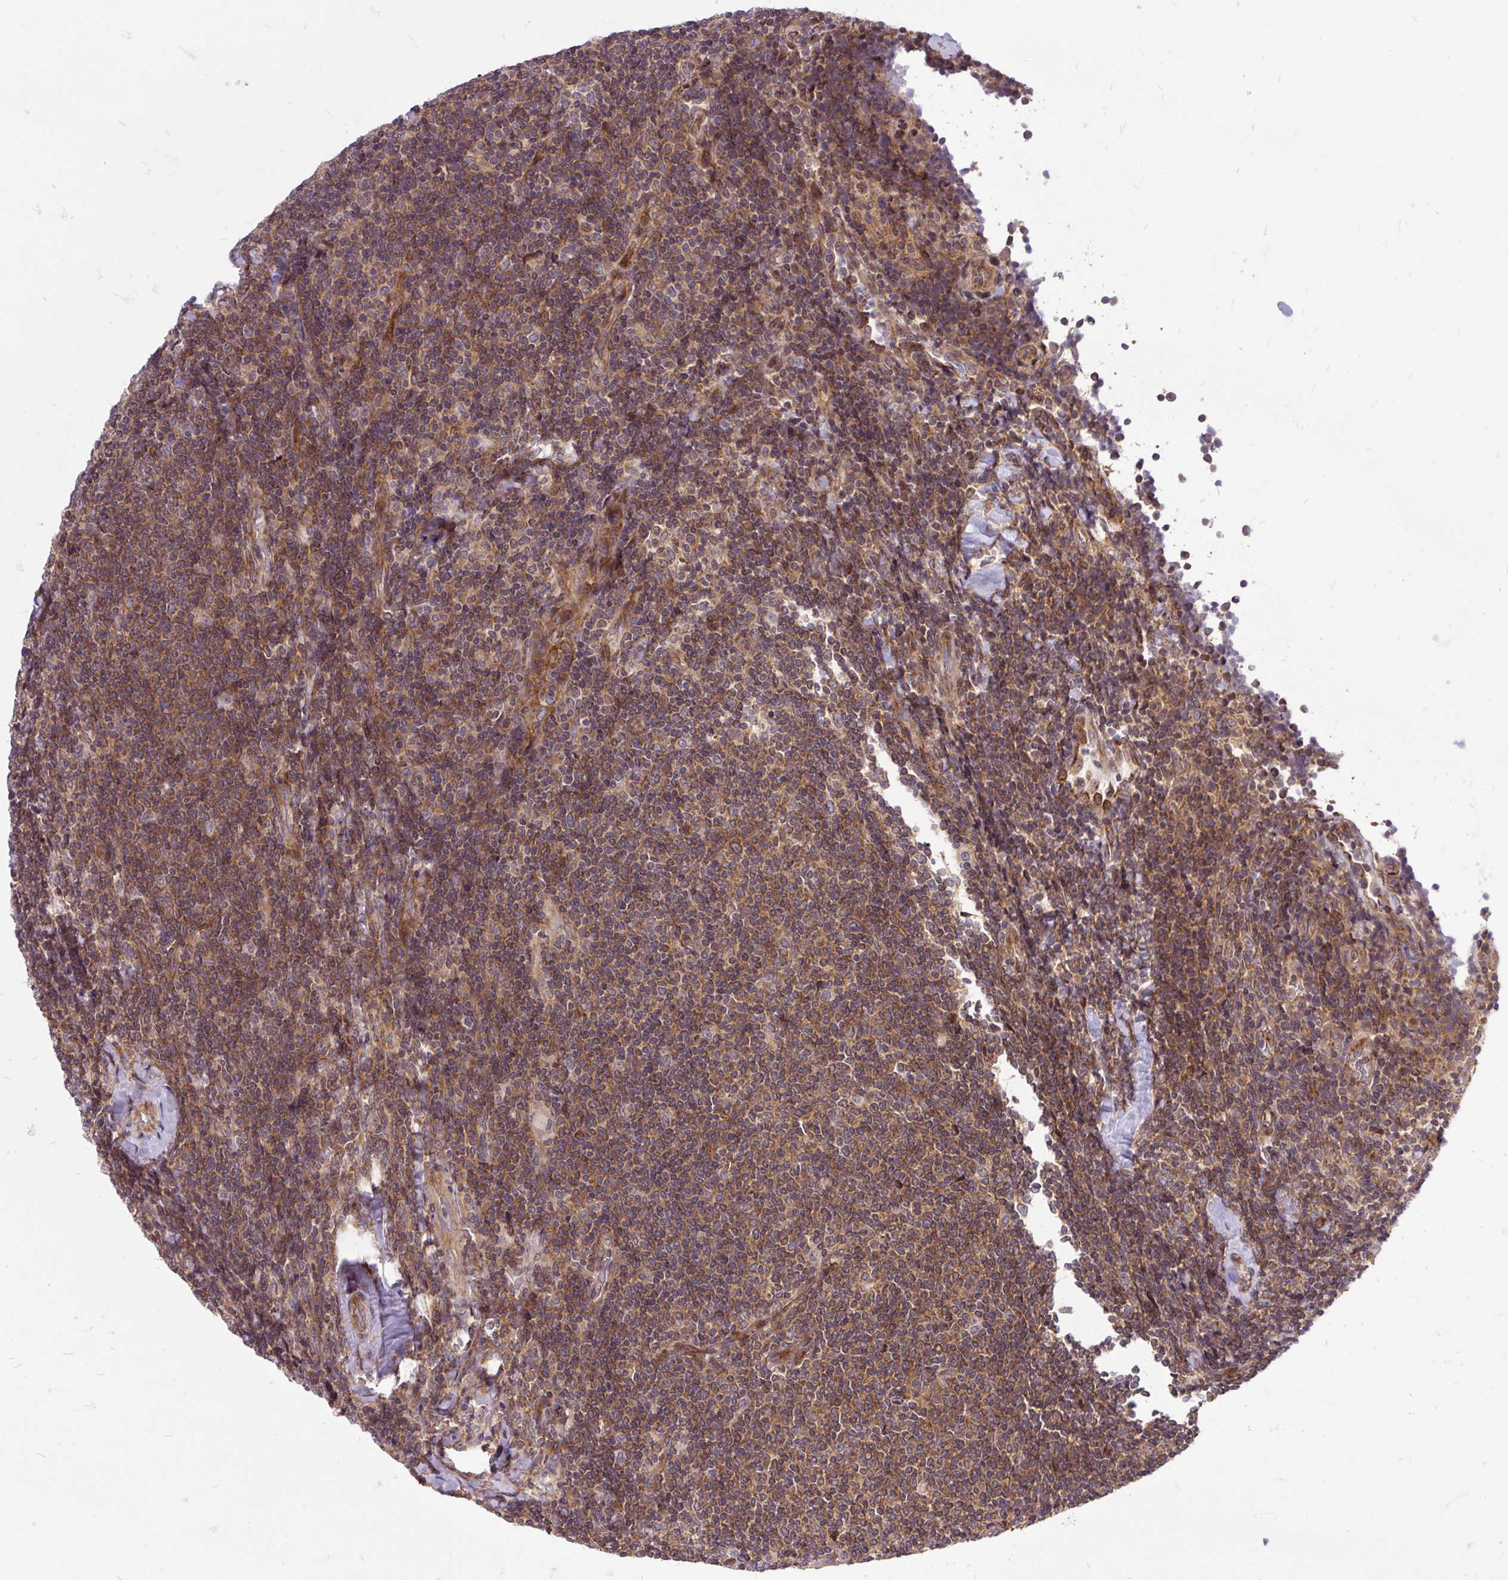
{"staining": {"intensity": "moderate", "quantity": ">75%", "location": "cytoplasmic/membranous"}, "tissue": "lymphoma", "cell_type": "Tumor cells", "image_type": "cancer", "snomed": [{"axis": "morphology", "description": "Malignant lymphoma, non-Hodgkin's type, Low grade"}, {"axis": "topography", "description": "Lymph node"}], "caption": "Immunohistochemistry histopathology image of neoplastic tissue: human lymphoma stained using IHC exhibits medium levels of moderate protein expression localized specifically in the cytoplasmic/membranous of tumor cells, appearing as a cytoplasmic/membranous brown color.", "gene": "TRIM17", "patient": {"sex": "male", "age": 52}}